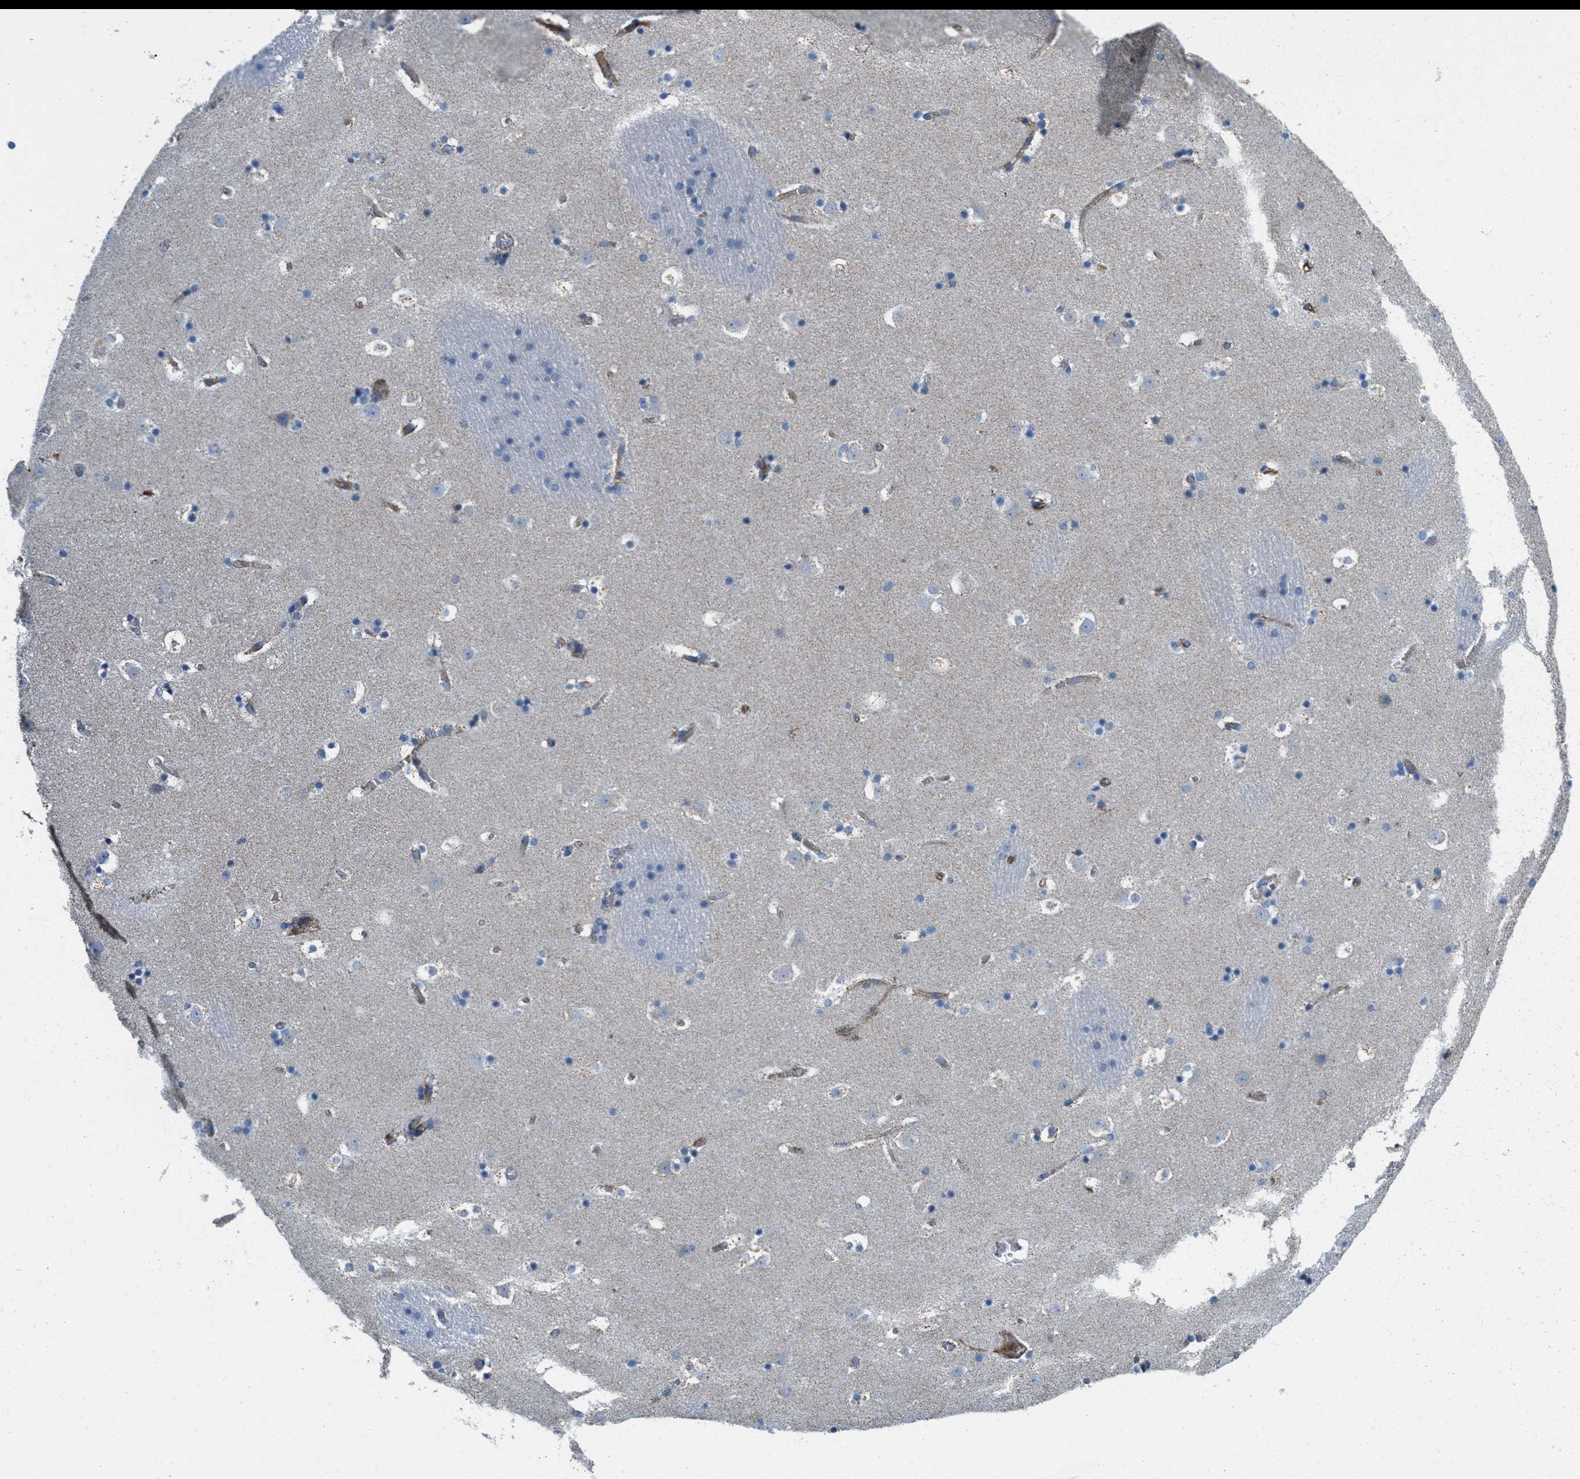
{"staining": {"intensity": "negative", "quantity": "none", "location": "none"}, "tissue": "caudate", "cell_type": "Glial cells", "image_type": "normal", "snomed": [{"axis": "morphology", "description": "Normal tissue, NOS"}, {"axis": "topography", "description": "Lateral ventricle wall"}], "caption": "DAB (3,3'-diaminobenzidine) immunohistochemical staining of normal human caudate displays no significant staining in glial cells.", "gene": "BTN3A1", "patient": {"sex": "male", "age": 45}}